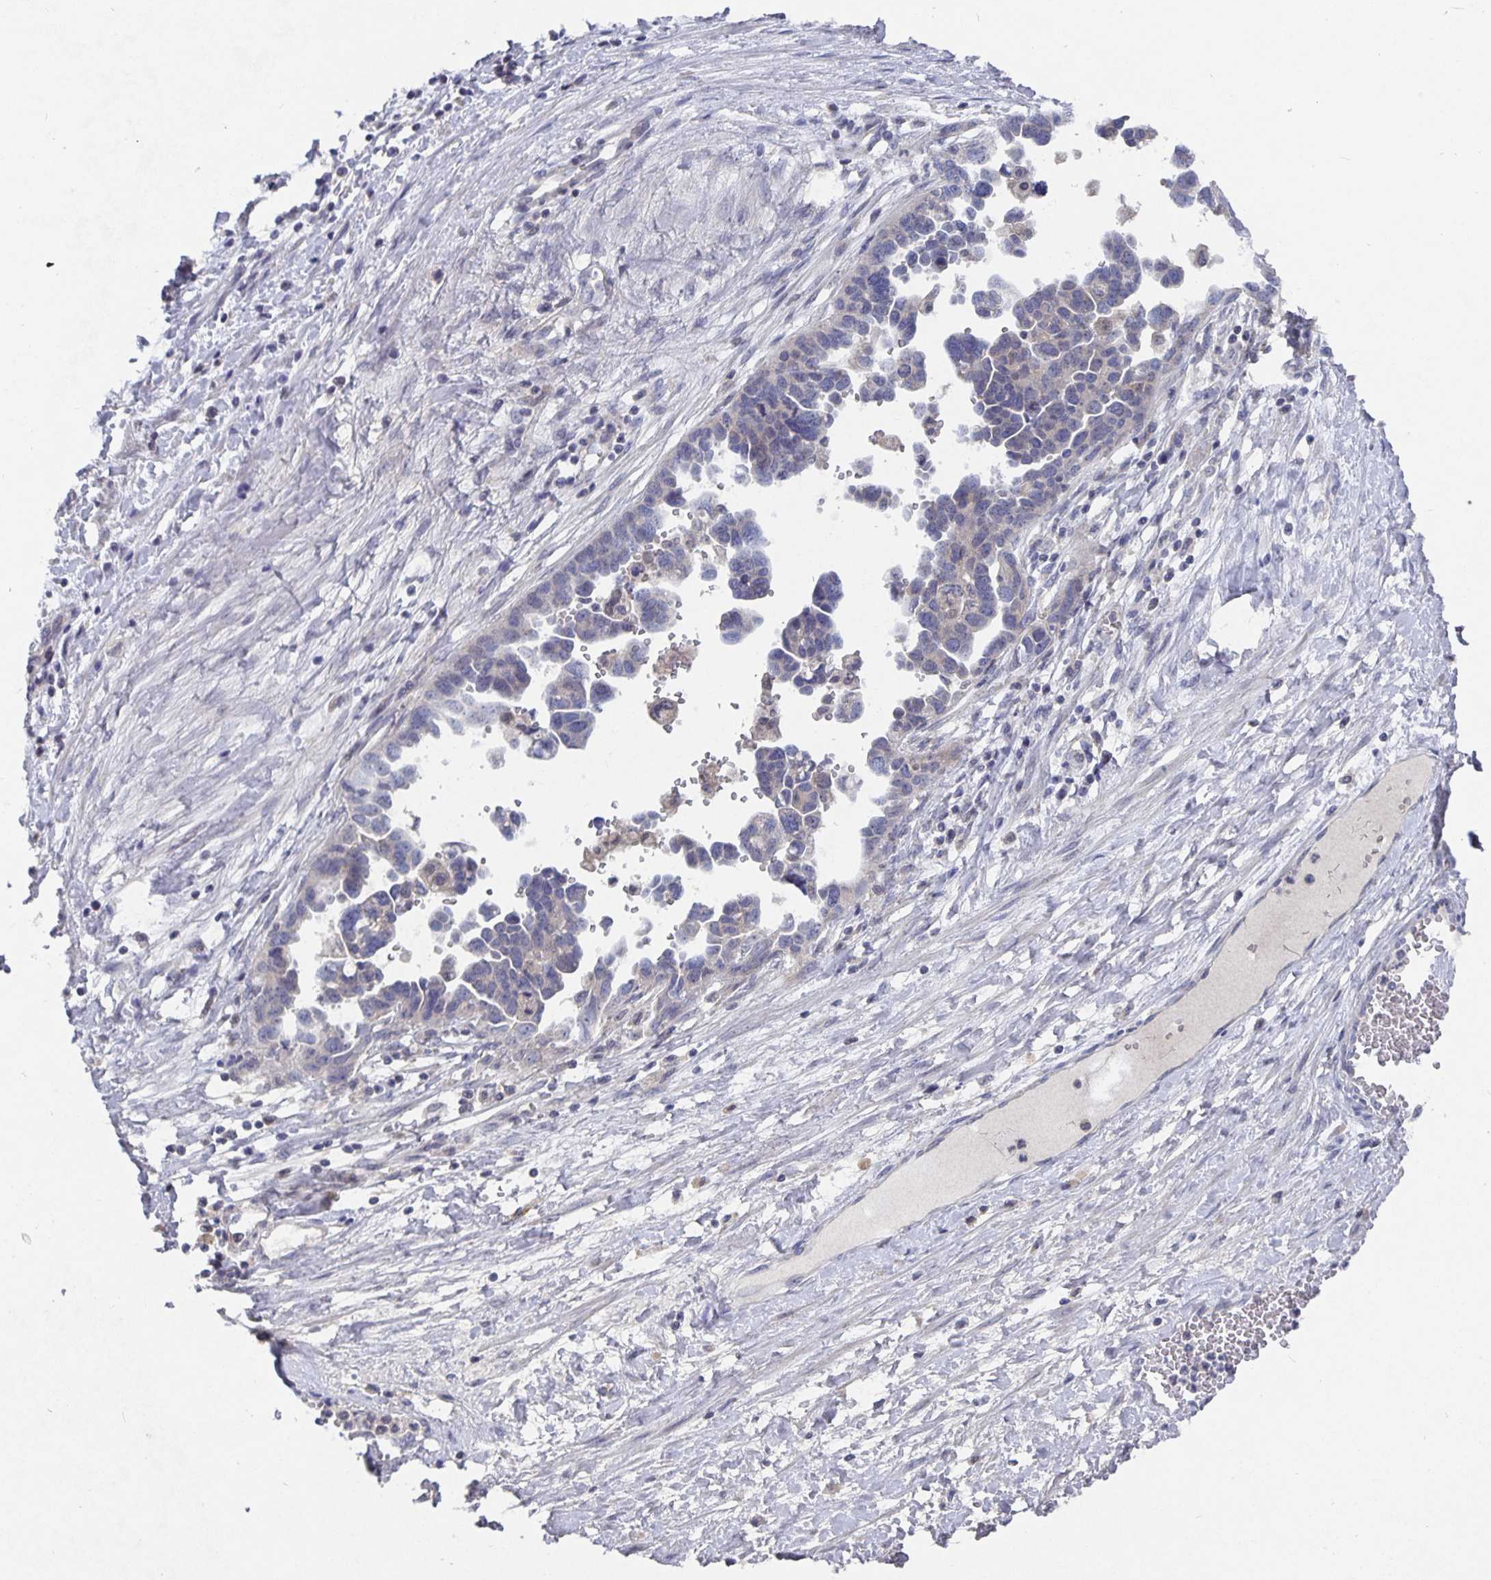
{"staining": {"intensity": "negative", "quantity": "none", "location": "none"}, "tissue": "ovarian cancer", "cell_type": "Tumor cells", "image_type": "cancer", "snomed": [{"axis": "morphology", "description": "Cystadenocarcinoma, serous, NOS"}, {"axis": "topography", "description": "Ovary"}], "caption": "The micrograph displays no significant expression in tumor cells of ovarian cancer (serous cystadenocarcinoma).", "gene": "HEPN1", "patient": {"sex": "female", "age": 54}}